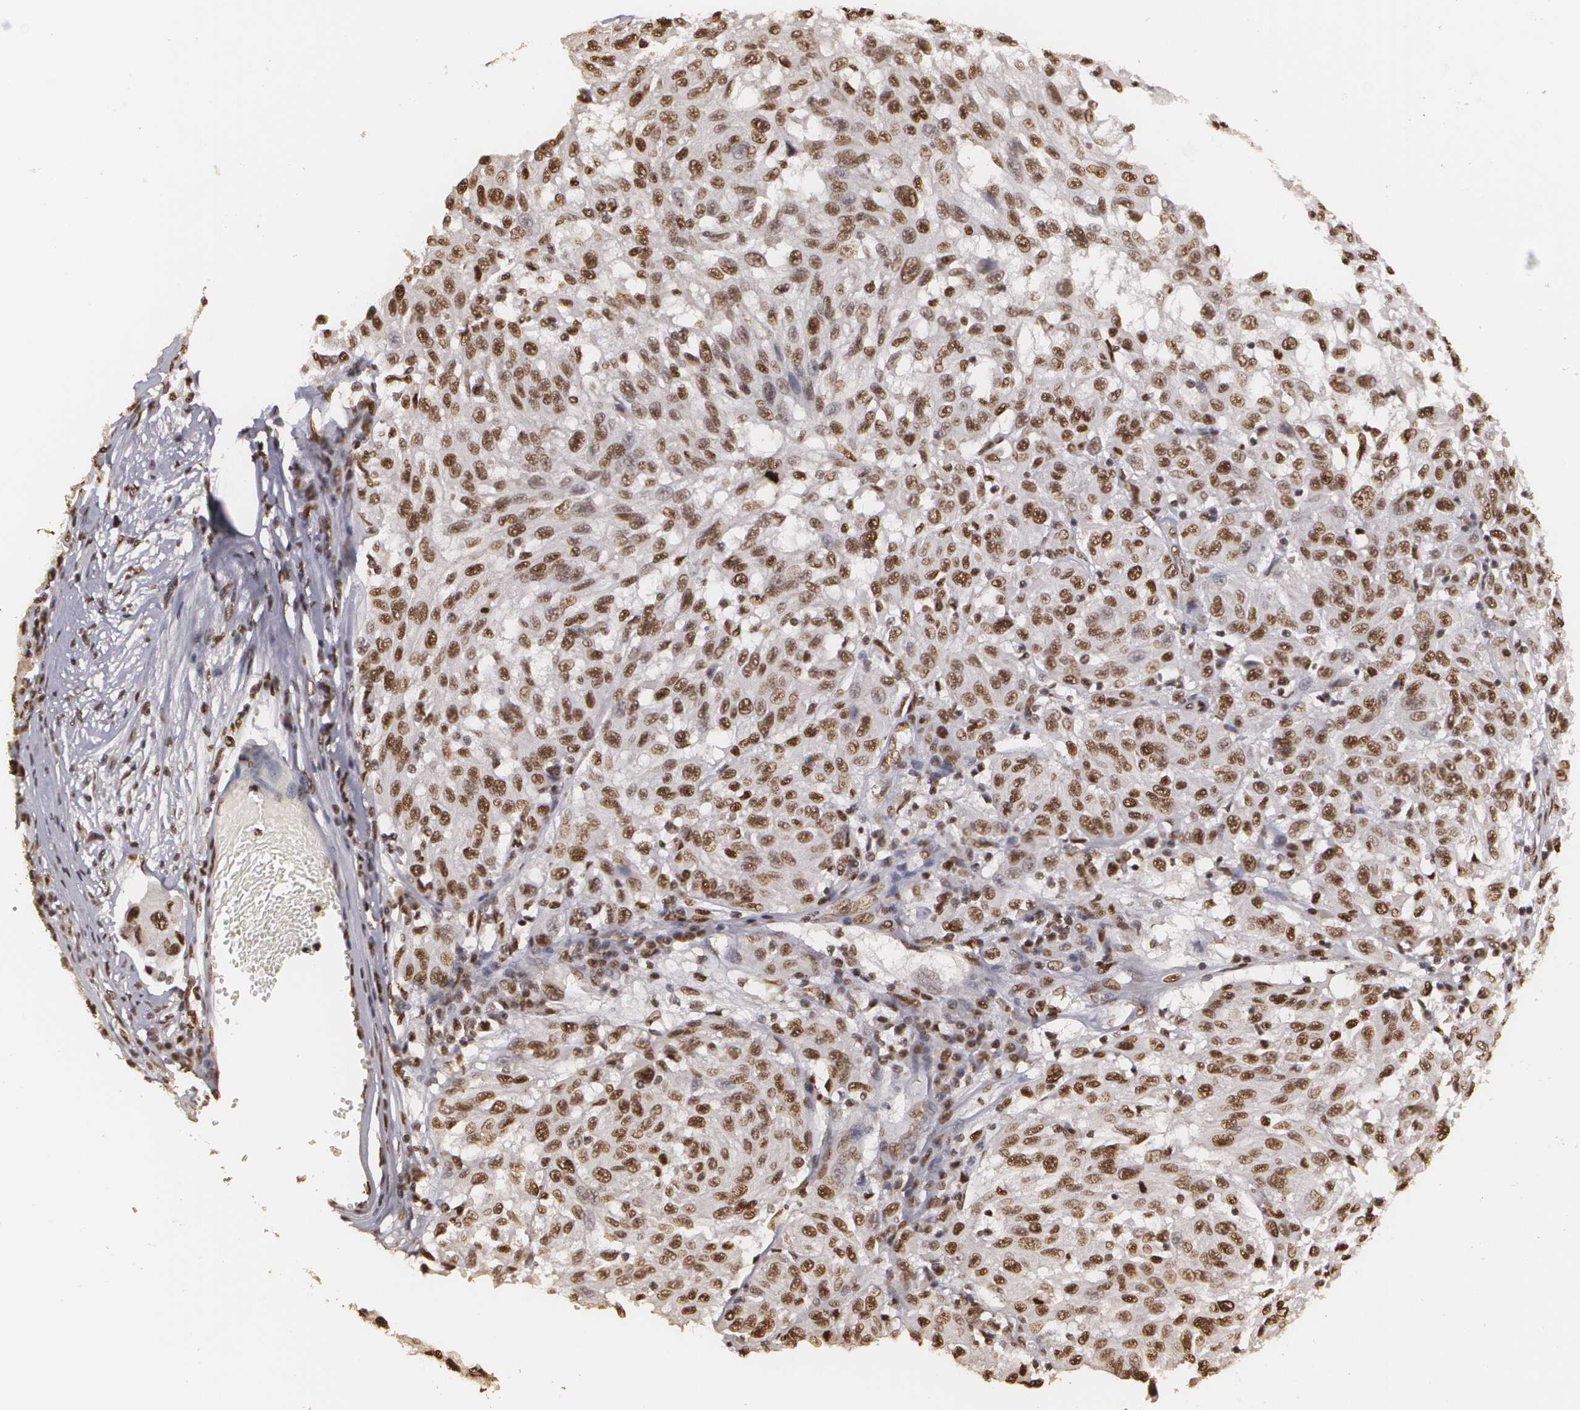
{"staining": {"intensity": "strong", "quantity": ">75%", "location": "cytoplasmic/membranous,nuclear"}, "tissue": "melanoma", "cell_type": "Tumor cells", "image_type": "cancer", "snomed": [{"axis": "morphology", "description": "Malignant melanoma, NOS"}, {"axis": "topography", "description": "Skin"}], "caption": "A brown stain labels strong cytoplasmic/membranous and nuclear staining of a protein in human malignant melanoma tumor cells.", "gene": "RCOR1", "patient": {"sex": "female", "age": 77}}